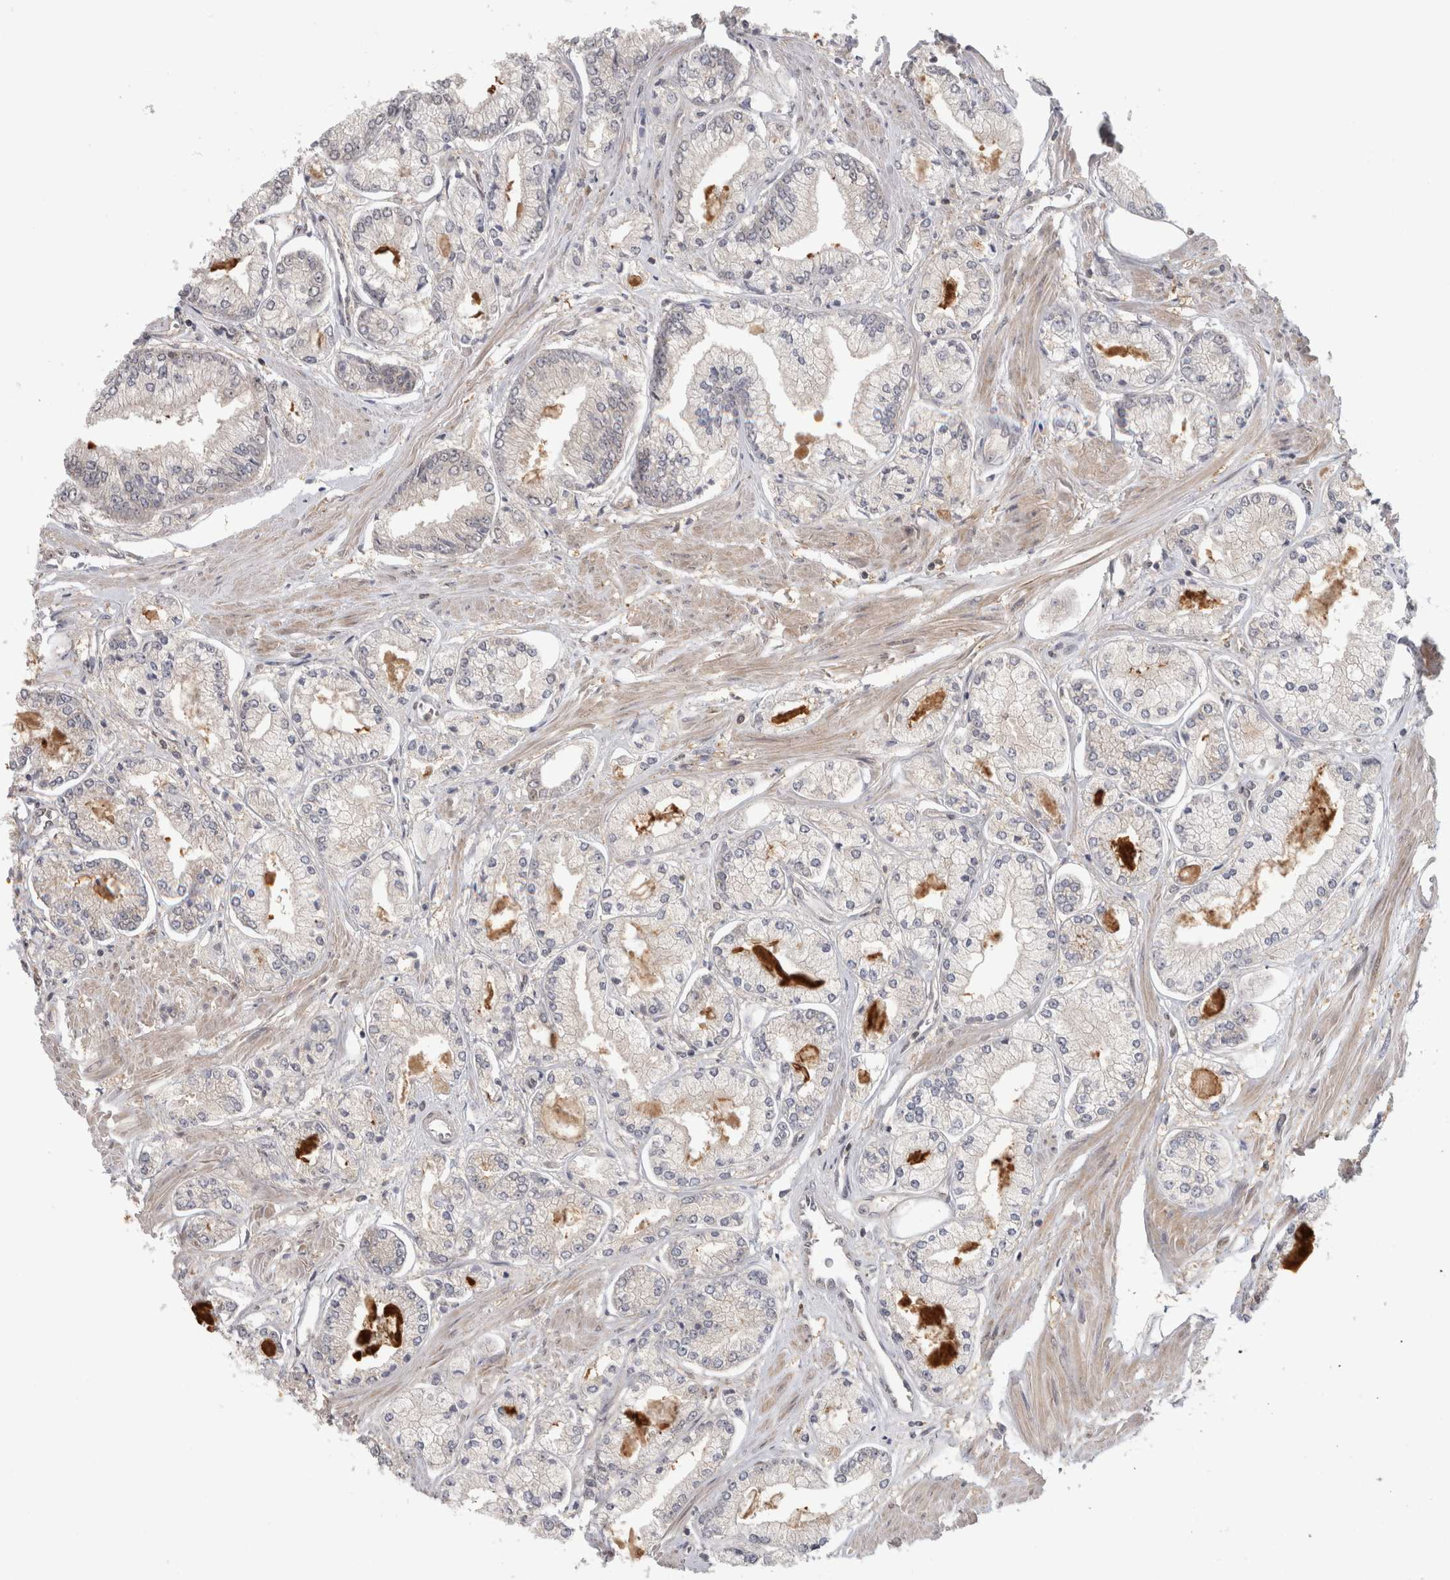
{"staining": {"intensity": "negative", "quantity": "none", "location": "none"}, "tissue": "prostate cancer", "cell_type": "Tumor cells", "image_type": "cancer", "snomed": [{"axis": "morphology", "description": "Adenocarcinoma, Low grade"}, {"axis": "topography", "description": "Prostate"}], "caption": "A histopathology image of human adenocarcinoma (low-grade) (prostate) is negative for staining in tumor cells.", "gene": "PIGP", "patient": {"sex": "male", "age": 52}}